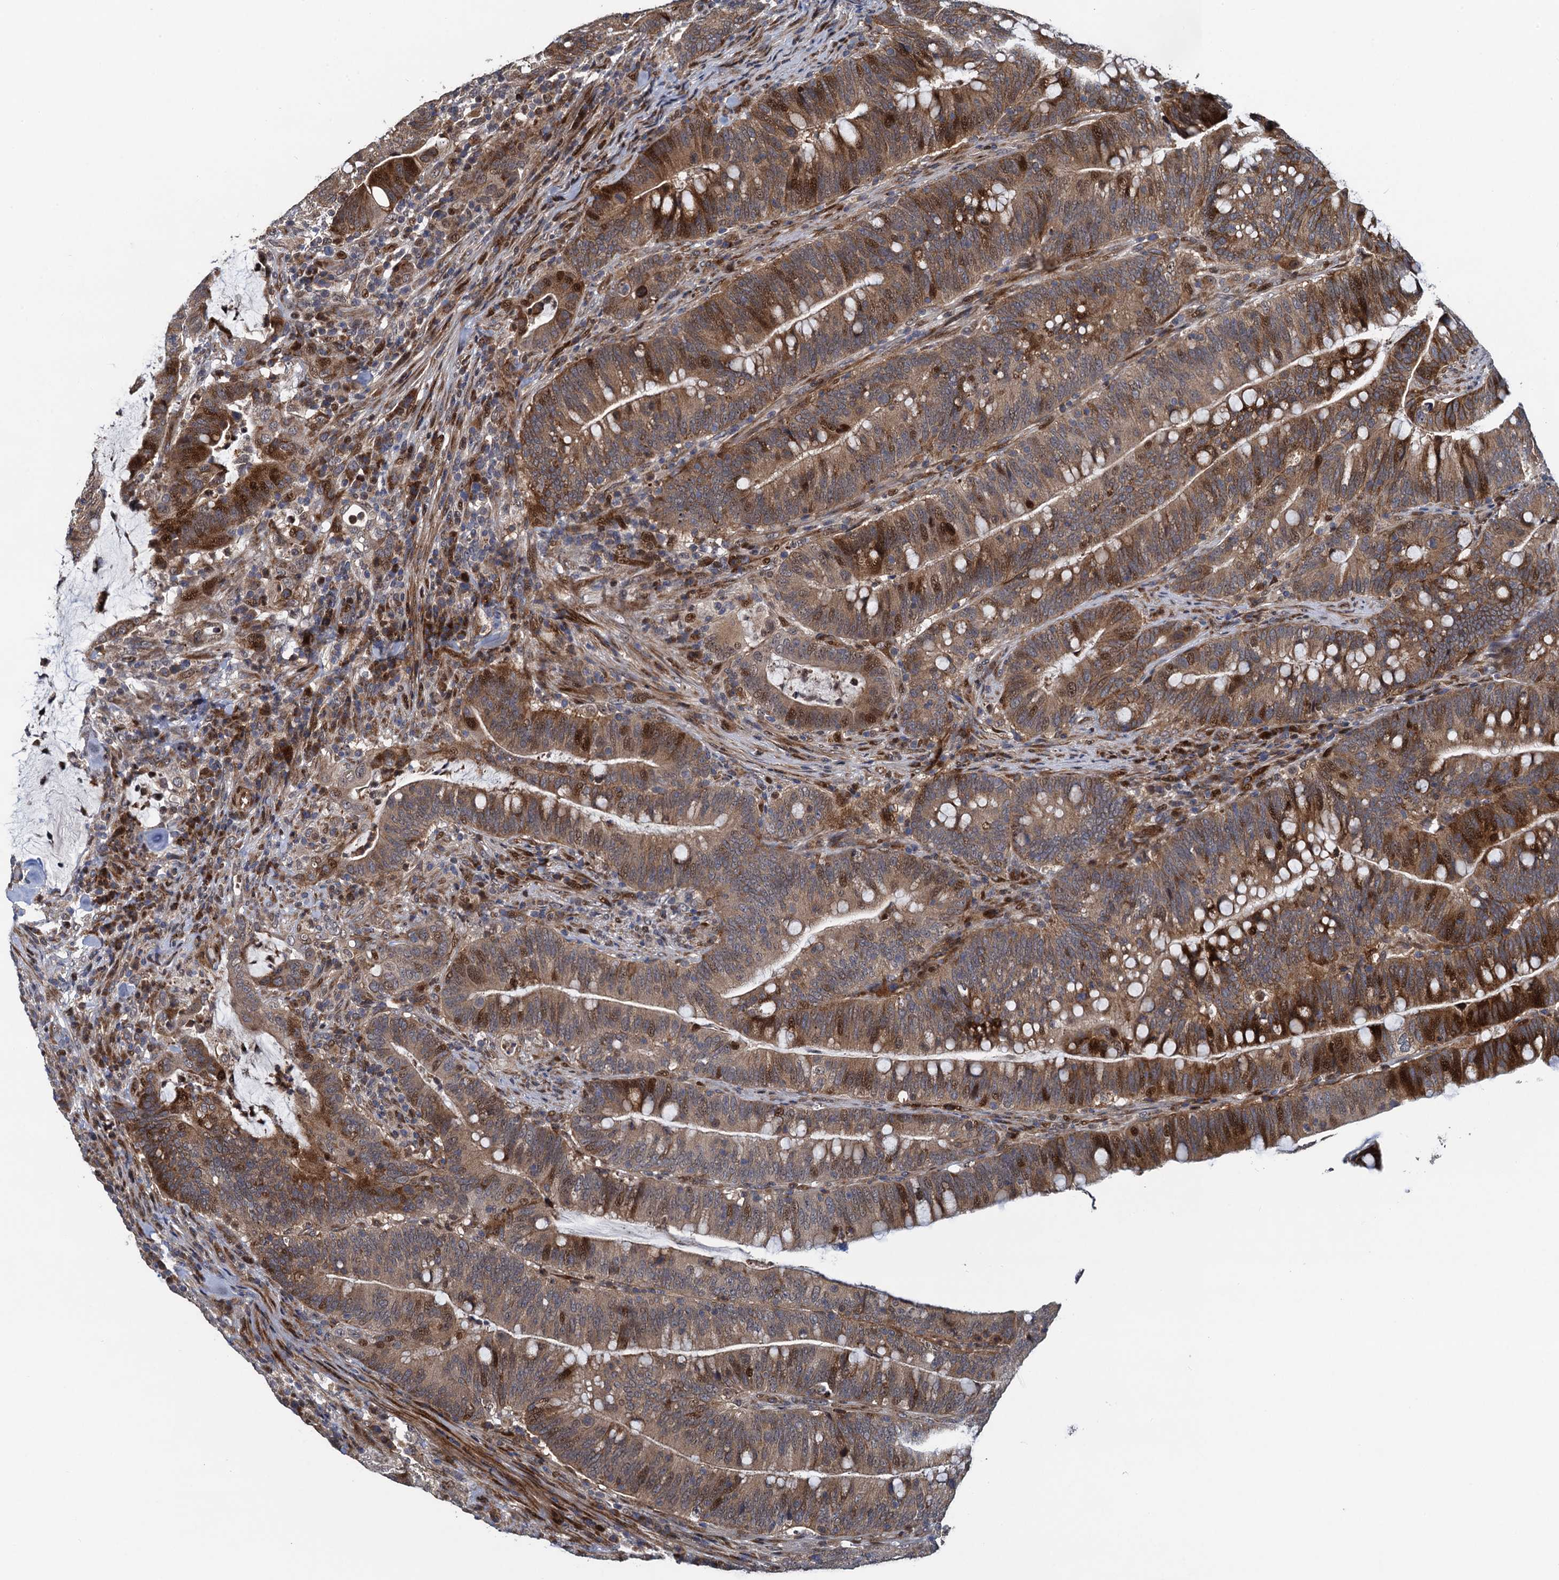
{"staining": {"intensity": "moderate", "quantity": "25%-75%", "location": "cytoplasmic/membranous,nuclear"}, "tissue": "colorectal cancer", "cell_type": "Tumor cells", "image_type": "cancer", "snomed": [{"axis": "morphology", "description": "Adenocarcinoma, NOS"}, {"axis": "topography", "description": "Colon"}], "caption": "Adenocarcinoma (colorectal) stained for a protein demonstrates moderate cytoplasmic/membranous and nuclear positivity in tumor cells.", "gene": "ATOSA", "patient": {"sex": "female", "age": 66}}